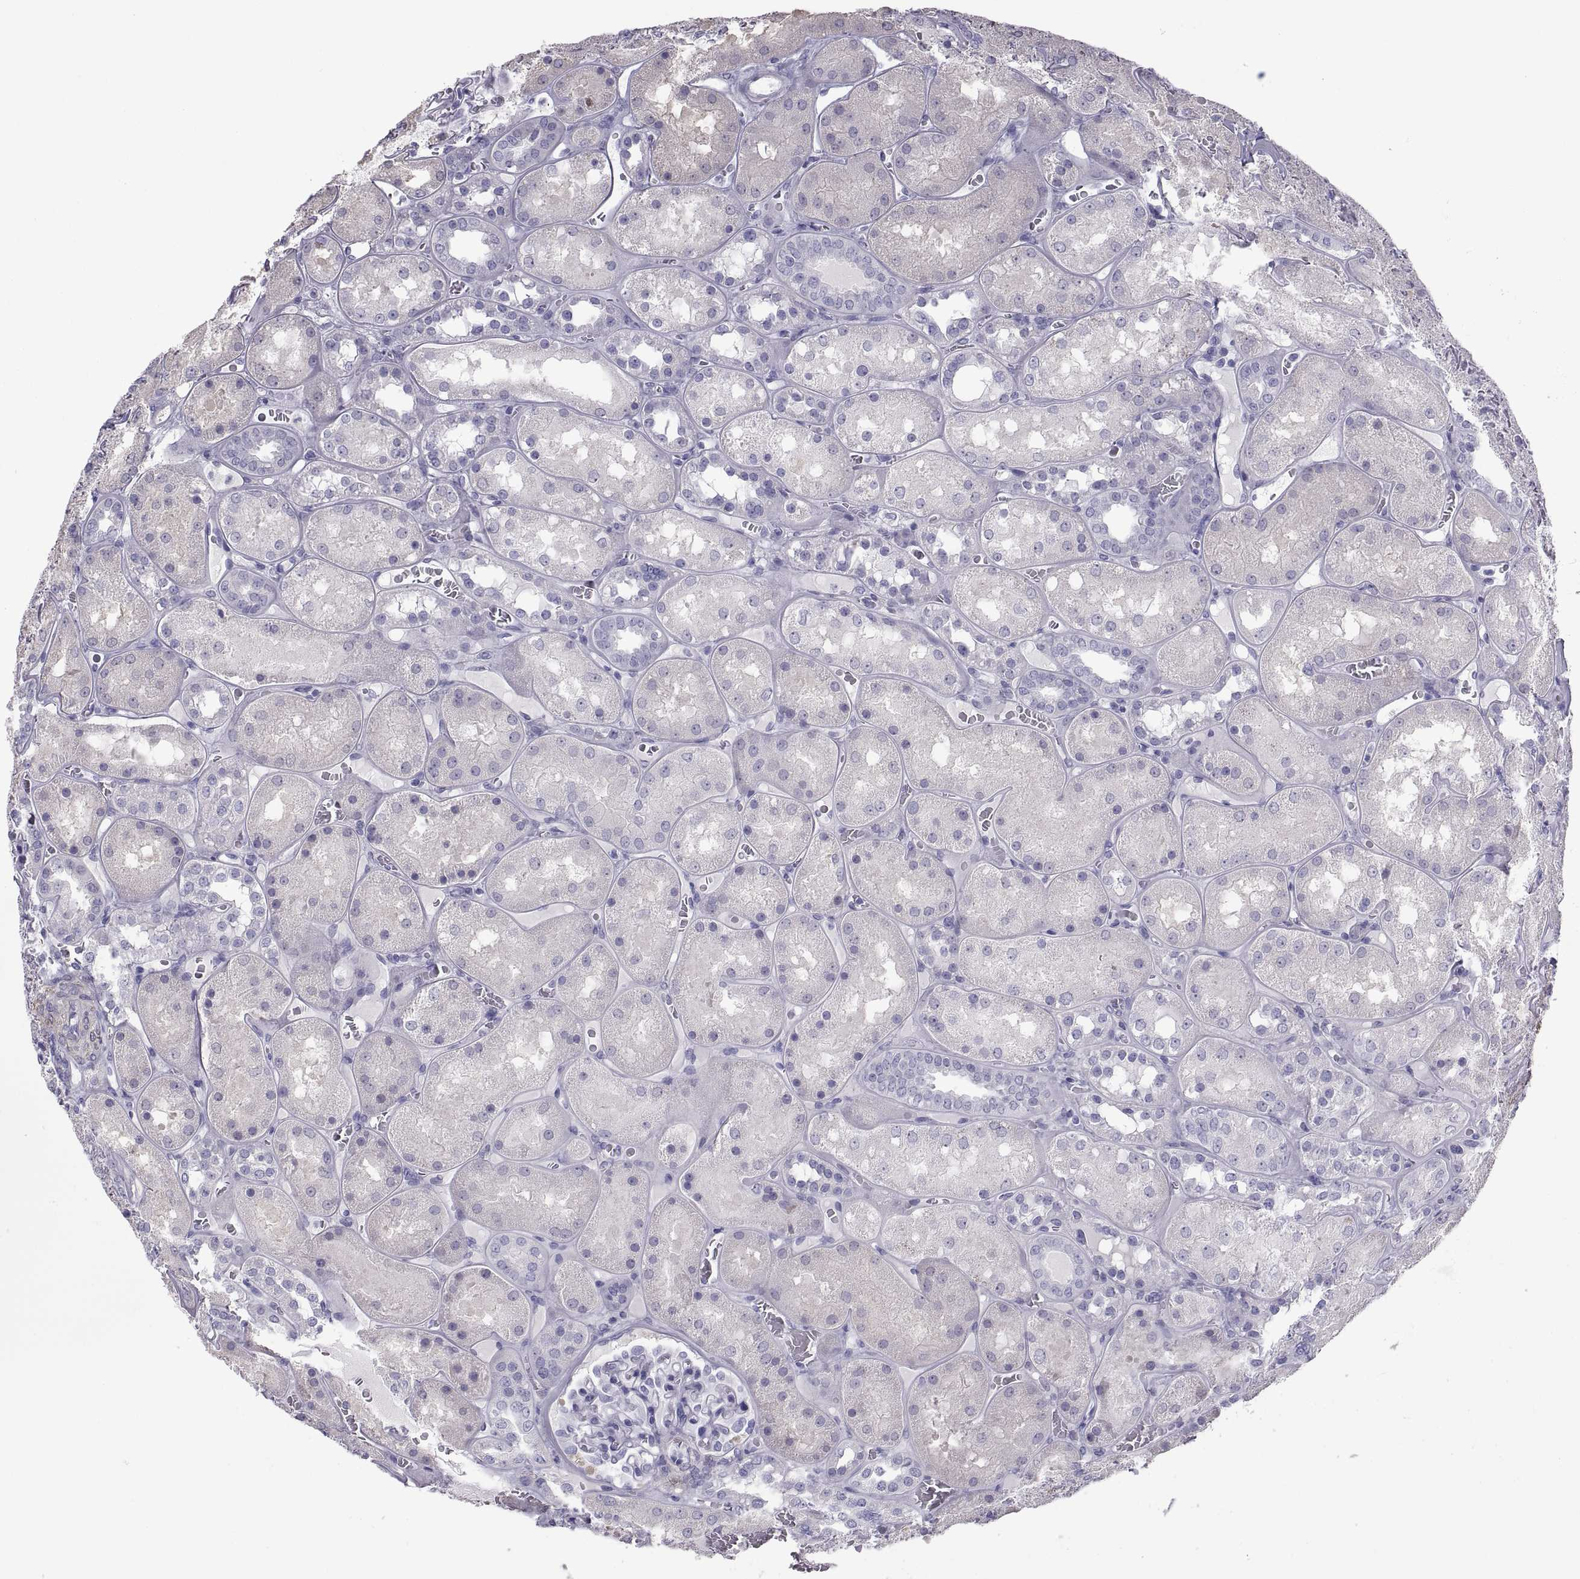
{"staining": {"intensity": "negative", "quantity": "none", "location": "none"}, "tissue": "kidney", "cell_type": "Cells in glomeruli", "image_type": "normal", "snomed": [{"axis": "morphology", "description": "Normal tissue, NOS"}, {"axis": "topography", "description": "Kidney"}], "caption": "This is an immunohistochemistry (IHC) photomicrograph of unremarkable kidney. There is no staining in cells in glomeruli.", "gene": "MAGEB1", "patient": {"sex": "male", "age": 73}}